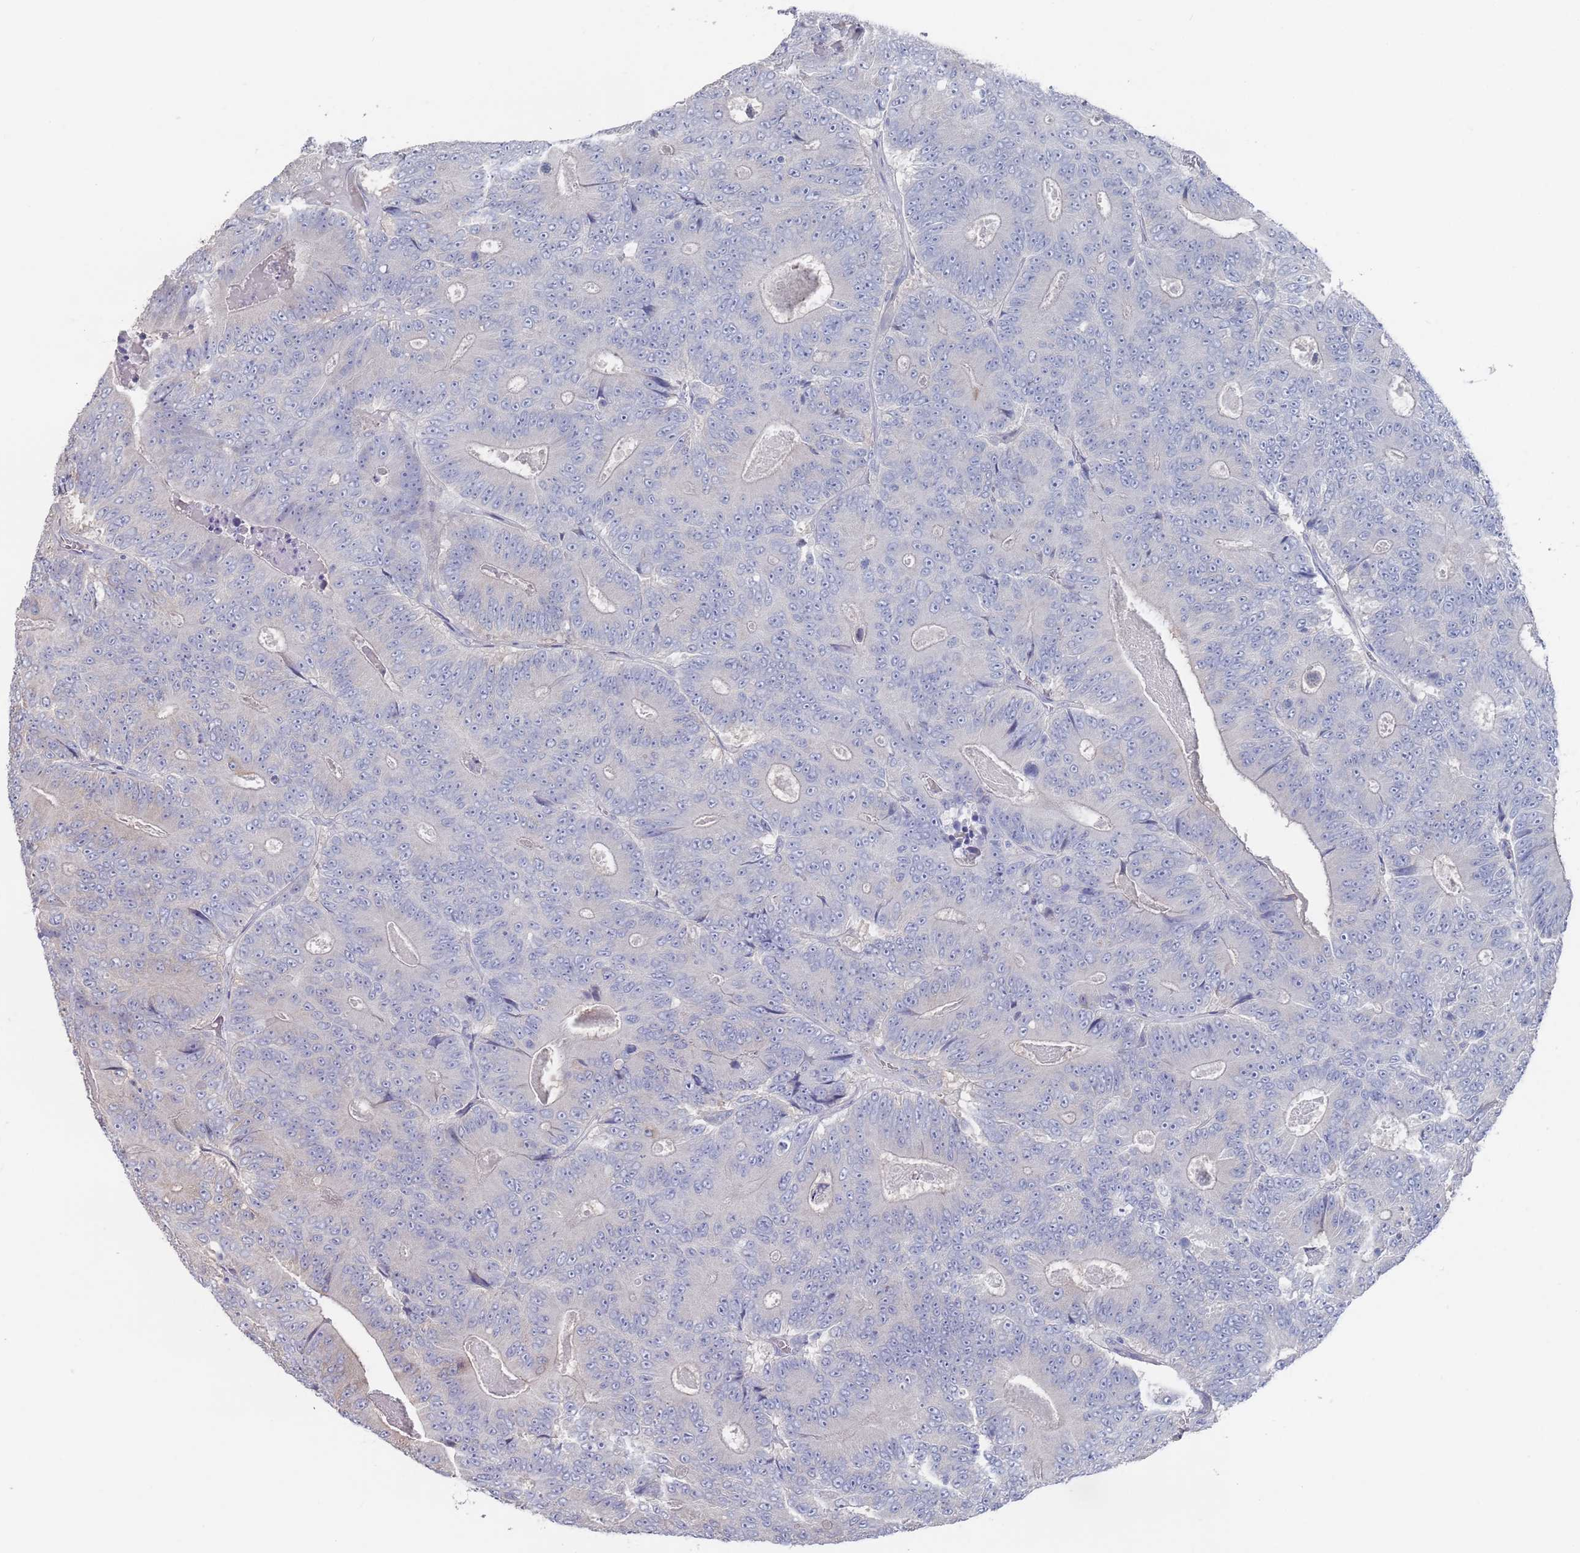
{"staining": {"intensity": "negative", "quantity": "none", "location": "none"}, "tissue": "colorectal cancer", "cell_type": "Tumor cells", "image_type": "cancer", "snomed": [{"axis": "morphology", "description": "Adenocarcinoma, NOS"}, {"axis": "topography", "description": "Colon"}], "caption": "Immunohistochemistry (IHC) of colorectal cancer (adenocarcinoma) demonstrates no positivity in tumor cells.", "gene": "TMCO3", "patient": {"sex": "male", "age": 83}}